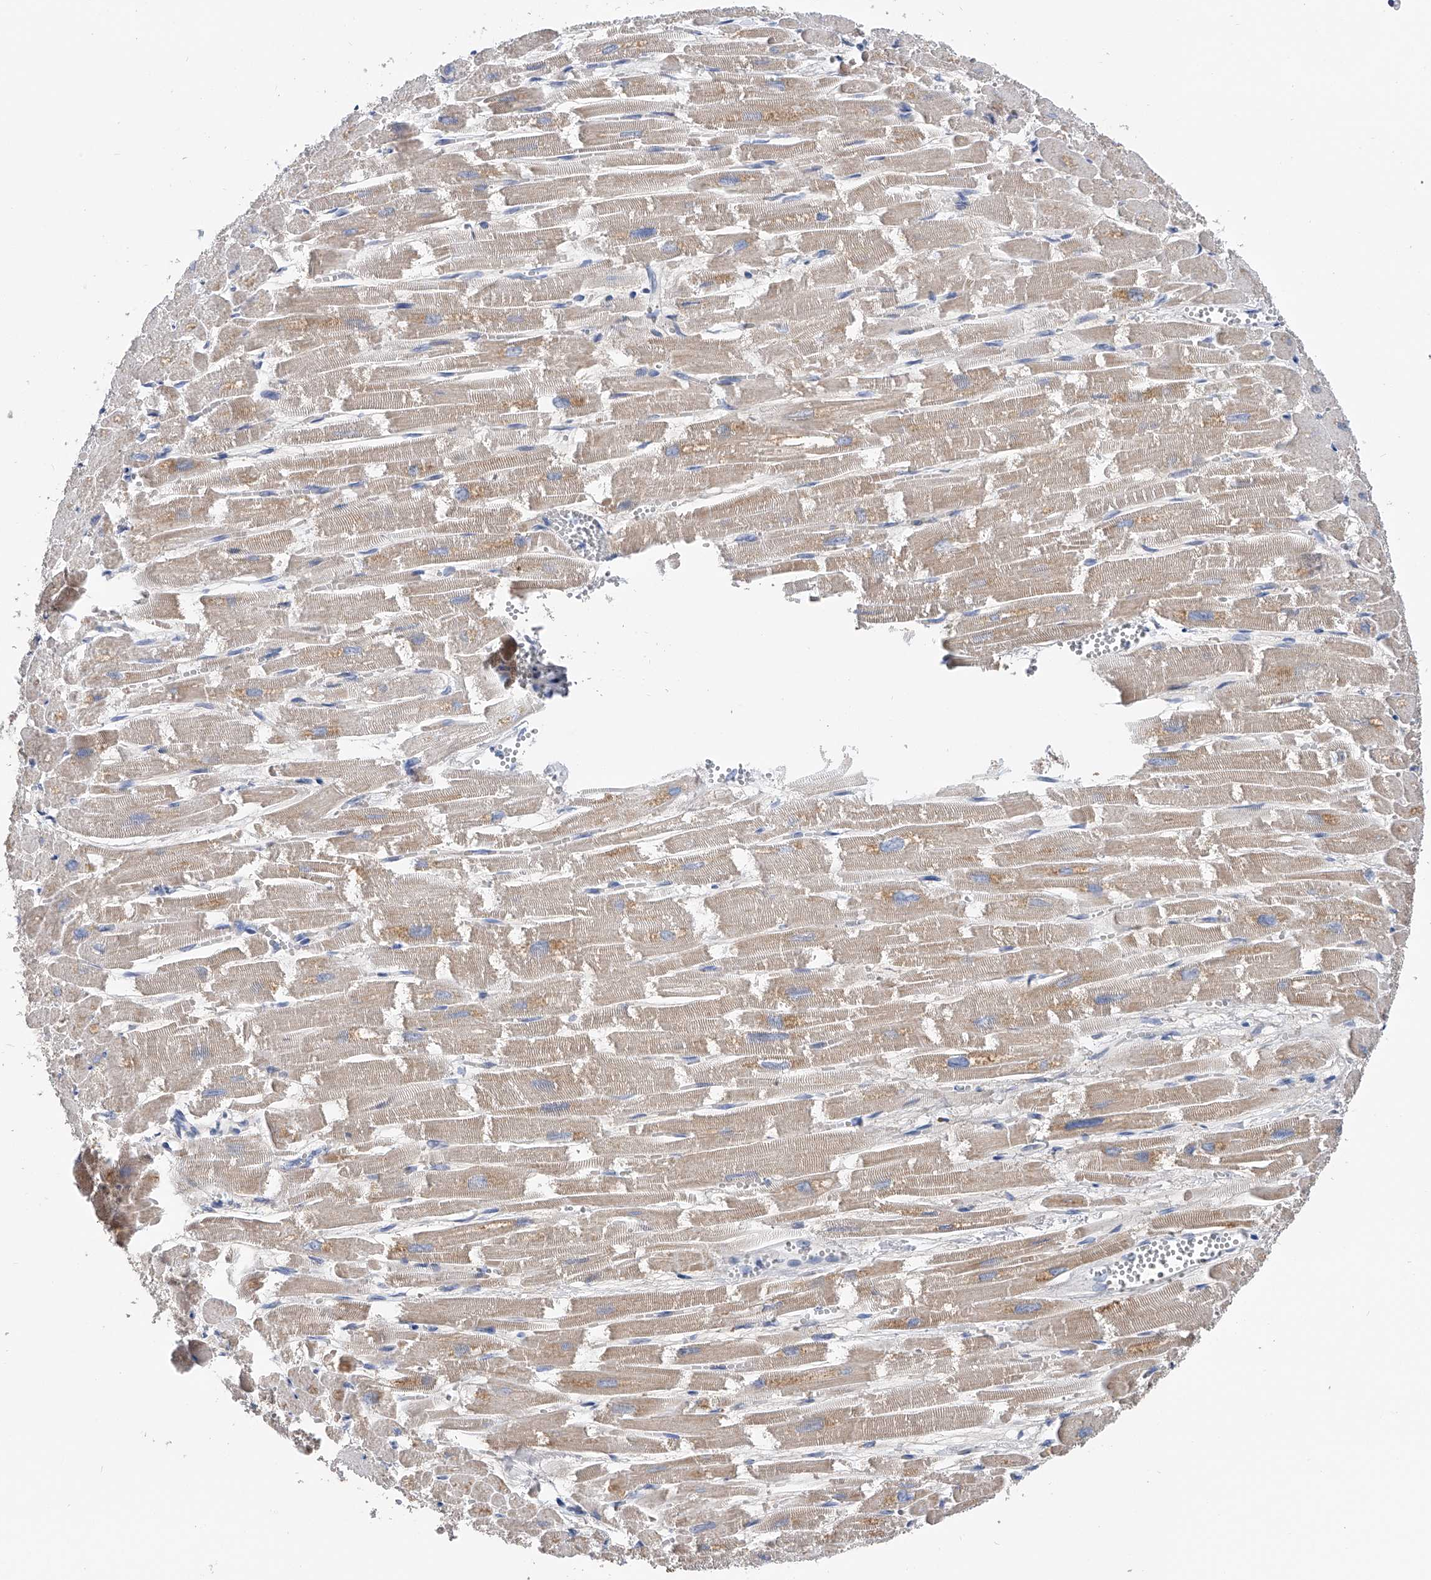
{"staining": {"intensity": "weak", "quantity": ">75%", "location": "cytoplasmic/membranous"}, "tissue": "heart muscle", "cell_type": "Cardiomyocytes", "image_type": "normal", "snomed": [{"axis": "morphology", "description": "Normal tissue, NOS"}, {"axis": "topography", "description": "Heart"}], "caption": "High-magnification brightfield microscopy of unremarkable heart muscle stained with DAB (brown) and counterstained with hematoxylin (blue). cardiomyocytes exhibit weak cytoplasmic/membranous positivity is identified in about>75% of cells.", "gene": "PGM3", "patient": {"sex": "male", "age": 54}}